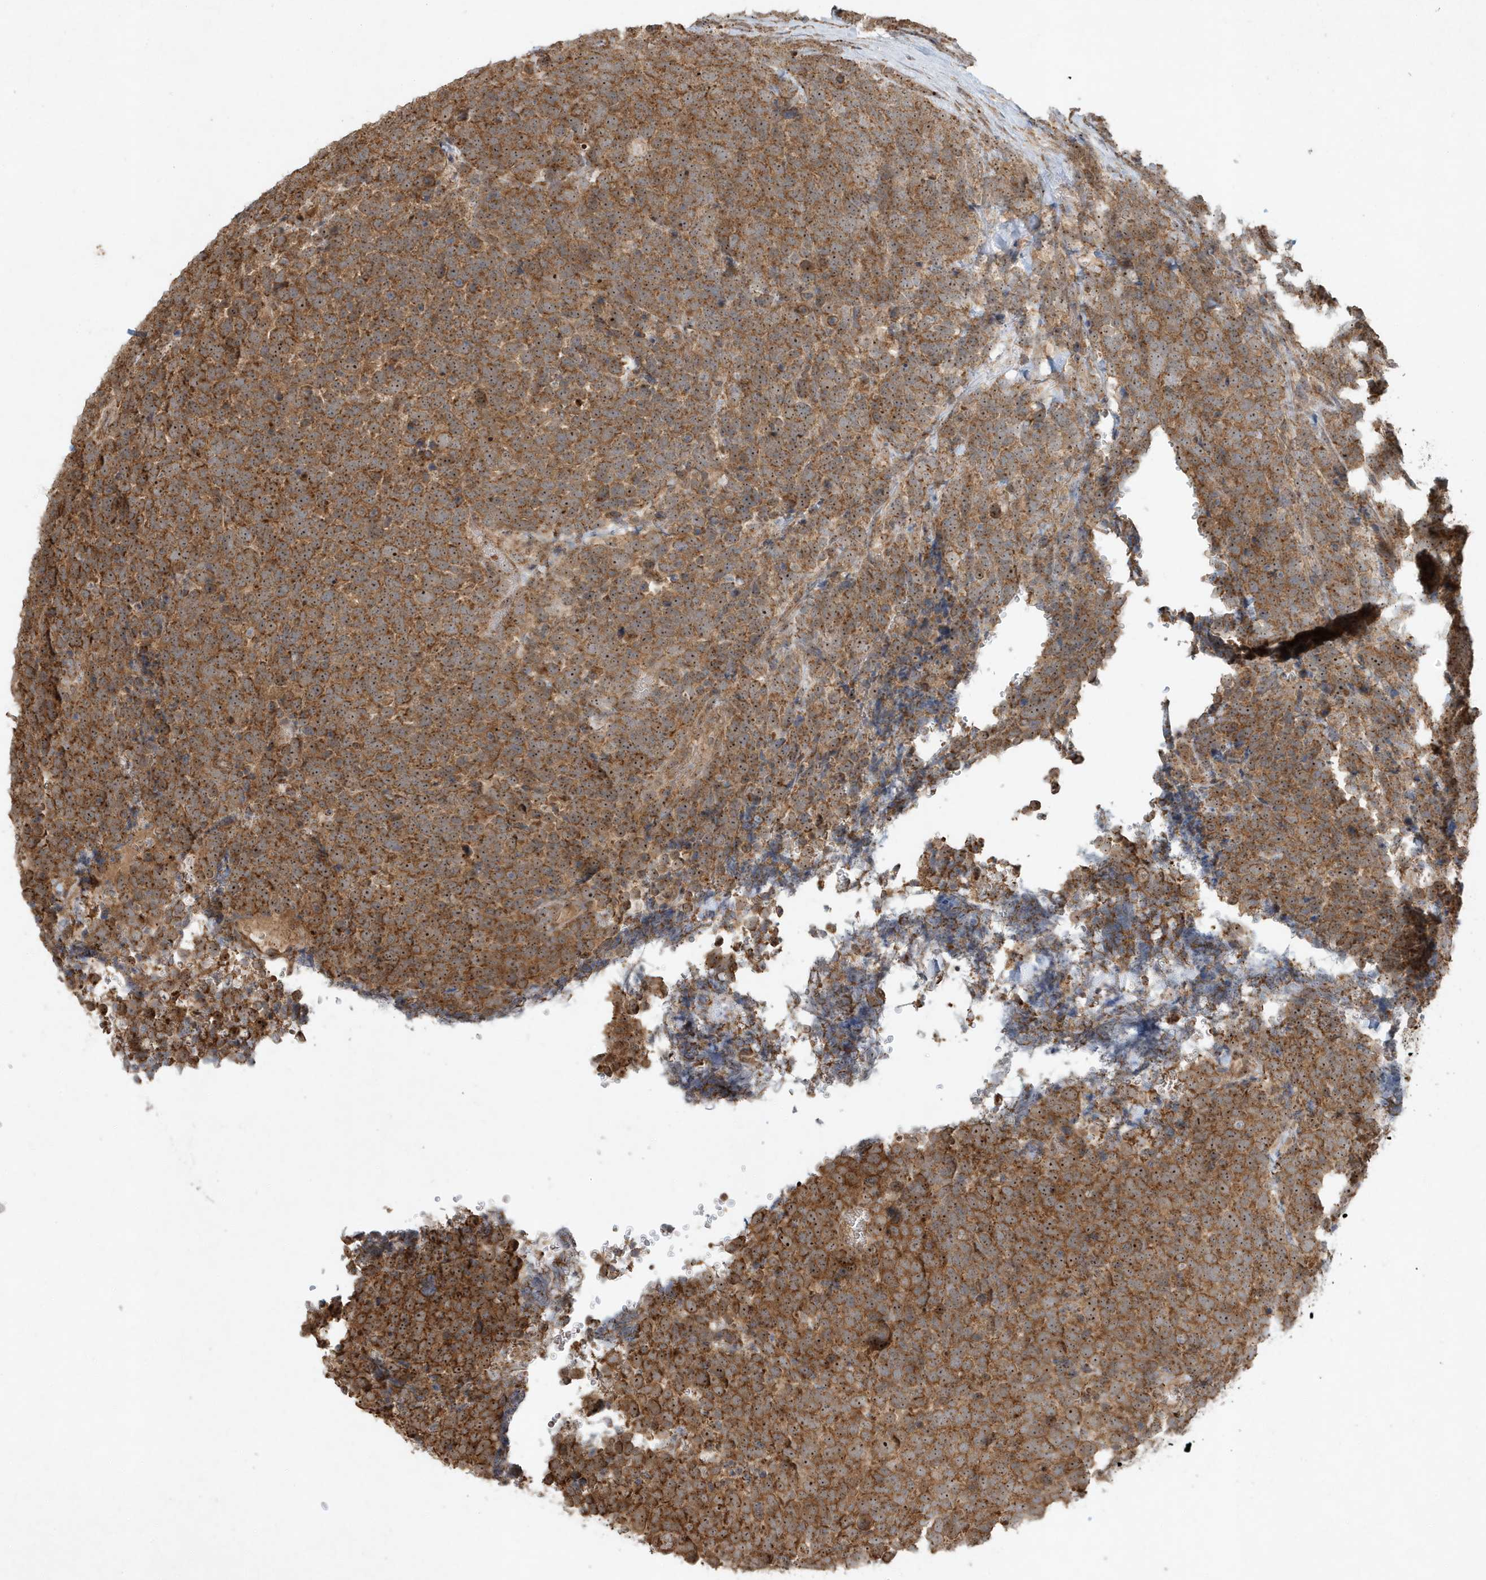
{"staining": {"intensity": "strong", "quantity": ">75%", "location": "cytoplasmic/membranous,nuclear"}, "tissue": "urothelial cancer", "cell_type": "Tumor cells", "image_type": "cancer", "snomed": [{"axis": "morphology", "description": "Urothelial carcinoma, High grade"}, {"axis": "topography", "description": "Urinary bladder"}], "caption": "A high-resolution histopathology image shows immunohistochemistry (IHC) staining of high-grade urothelial carcinoma, which shows strong cytoplasmic/membranous and nuclear expression in approximately >75% of tumor cells.", "gene": "ABCB9", "patient": {"sex": "female", "age": 82}}